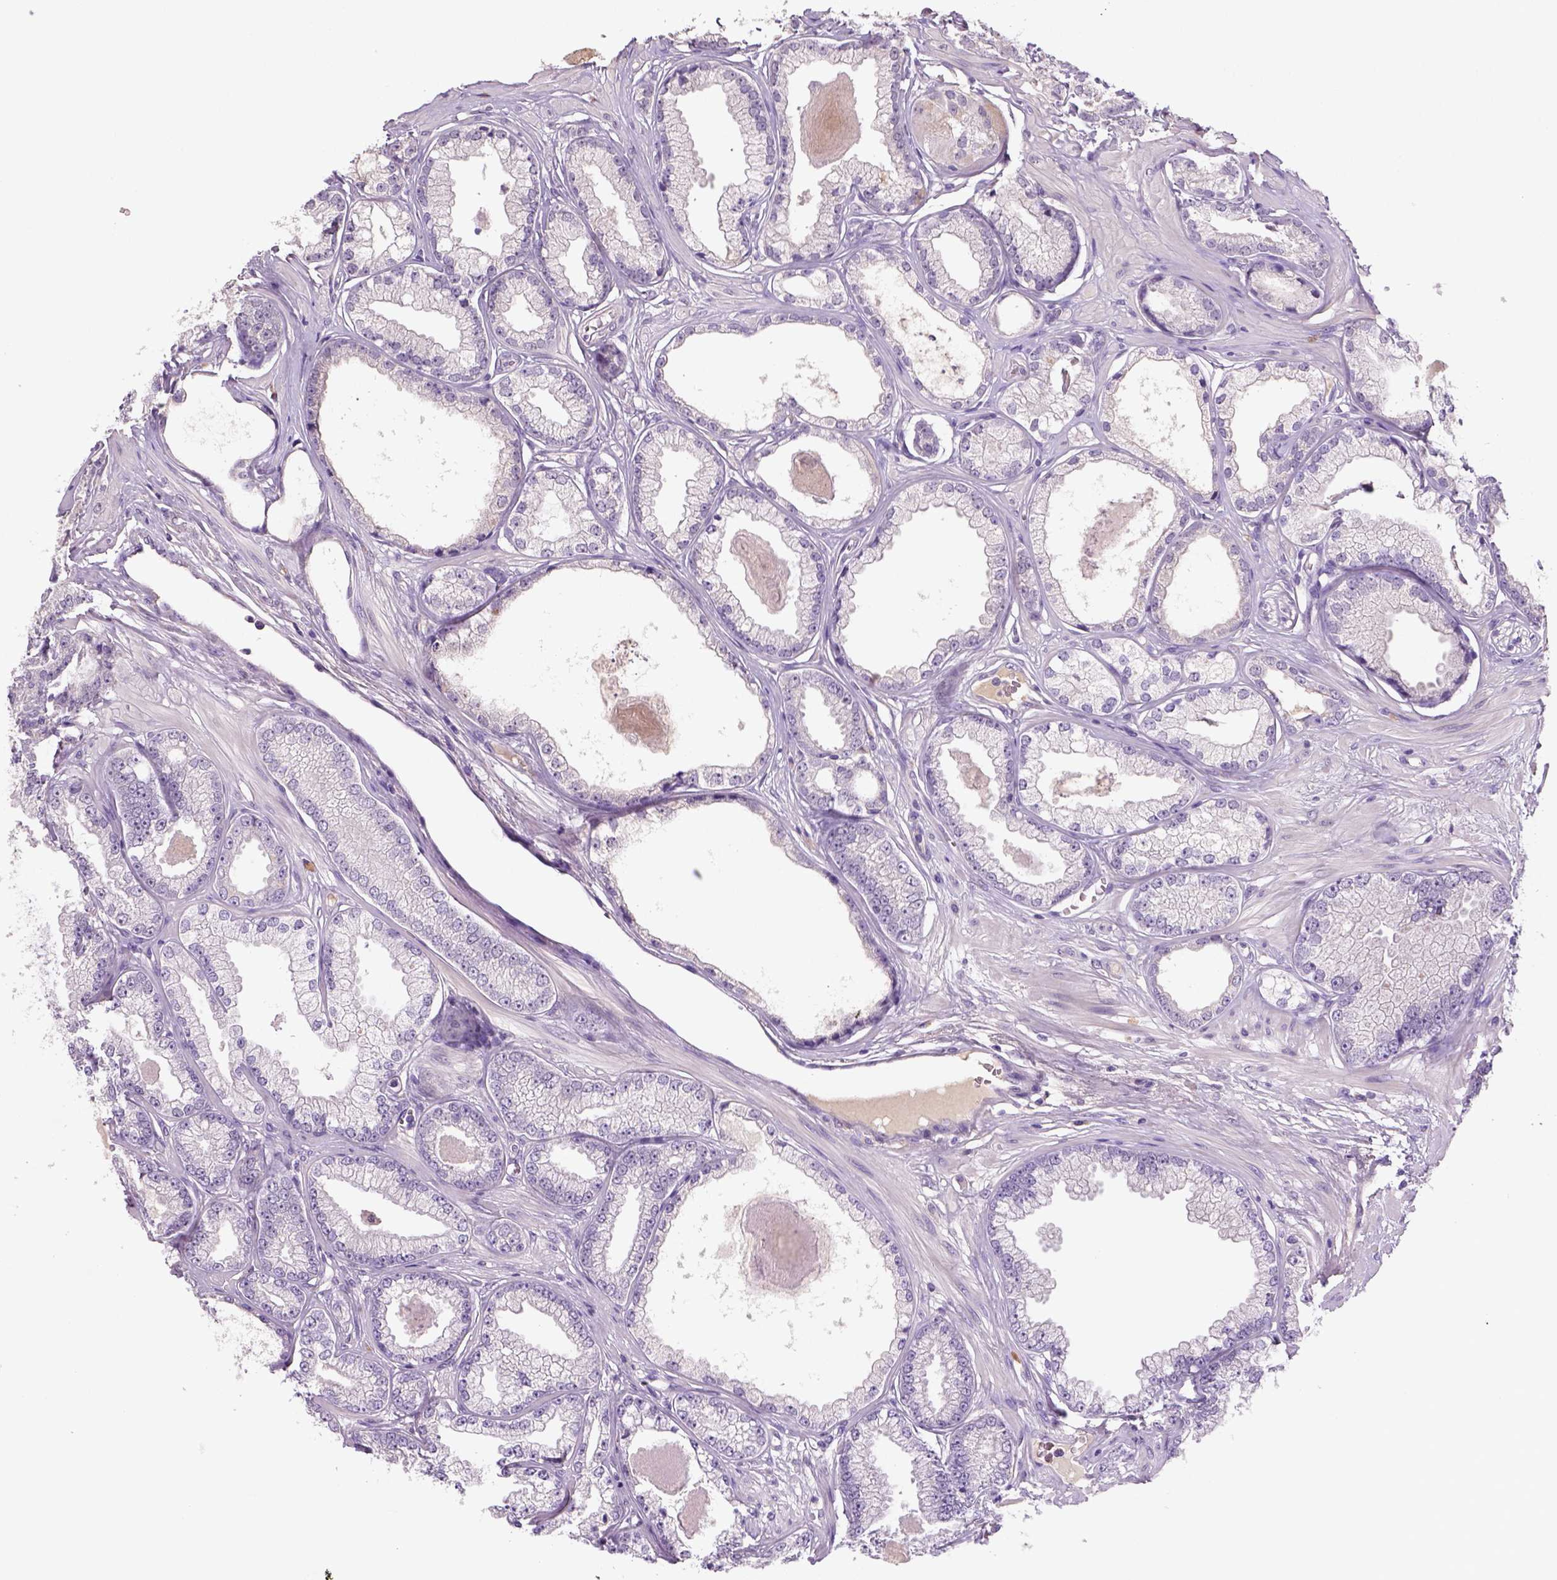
{"staining": {"intensity": "negative", "quantity": "none", "location": "none"}, "tissue": "prostate cancer", "cell_type": "Tumor cells", "image_type": "cancer", "snomed": [{"axis": "morphology", "description": "Adenocarcinoma, Low grade"}, {"axis": "topography", "description": "Prostate"}], "caption": "Prostate cancer stained for a protein using immunohistochemistry (IHC) shows no staining tumor cells.", "gene": "NLGN2", "patient": {"sex": "male", "age": 64}}